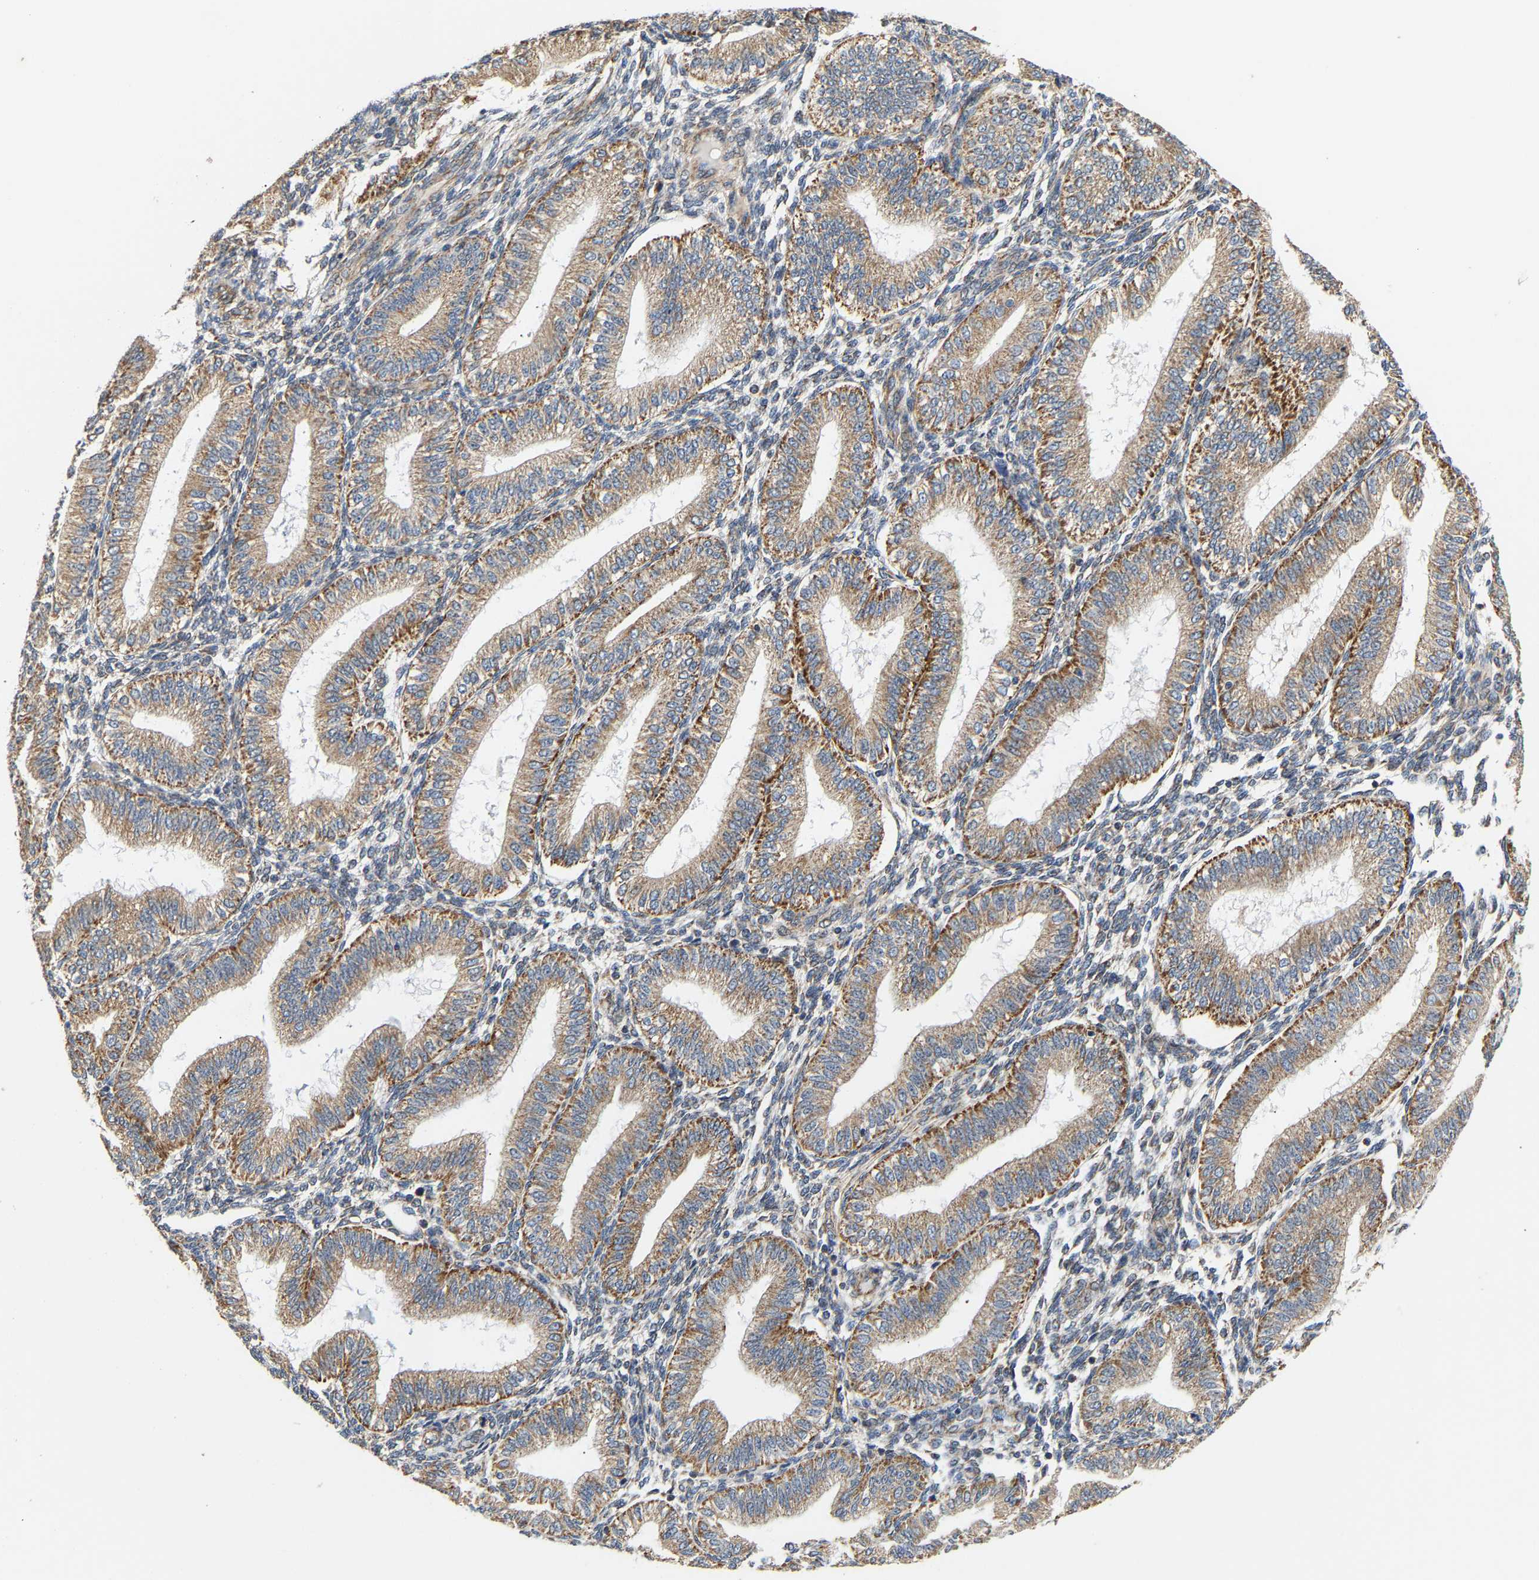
{"staining": {"intensity": "weak", "quantity": ">75%", "location": "cytoplasmic/membranous"}, "tissue": "endometrium", "cell_type": "Cells in endometrial stroma", "image_type": "normal", "snomed": [{"axis": "morphology", "description": "Normal tissue, NOS"}, {"axis": "topography", "description": "Endometrium"}], "caption": "This micrograph exhibits benign endometrium stained with immunohistochemistry to label a protein in brown. The cytoplasmic/membranous of cells in endometrial stroma show weak positivity for the protein. Nuclei are counter-stained blue.", "gene": "TMEM168", "patient": {"sex": "female", "age": 39}}